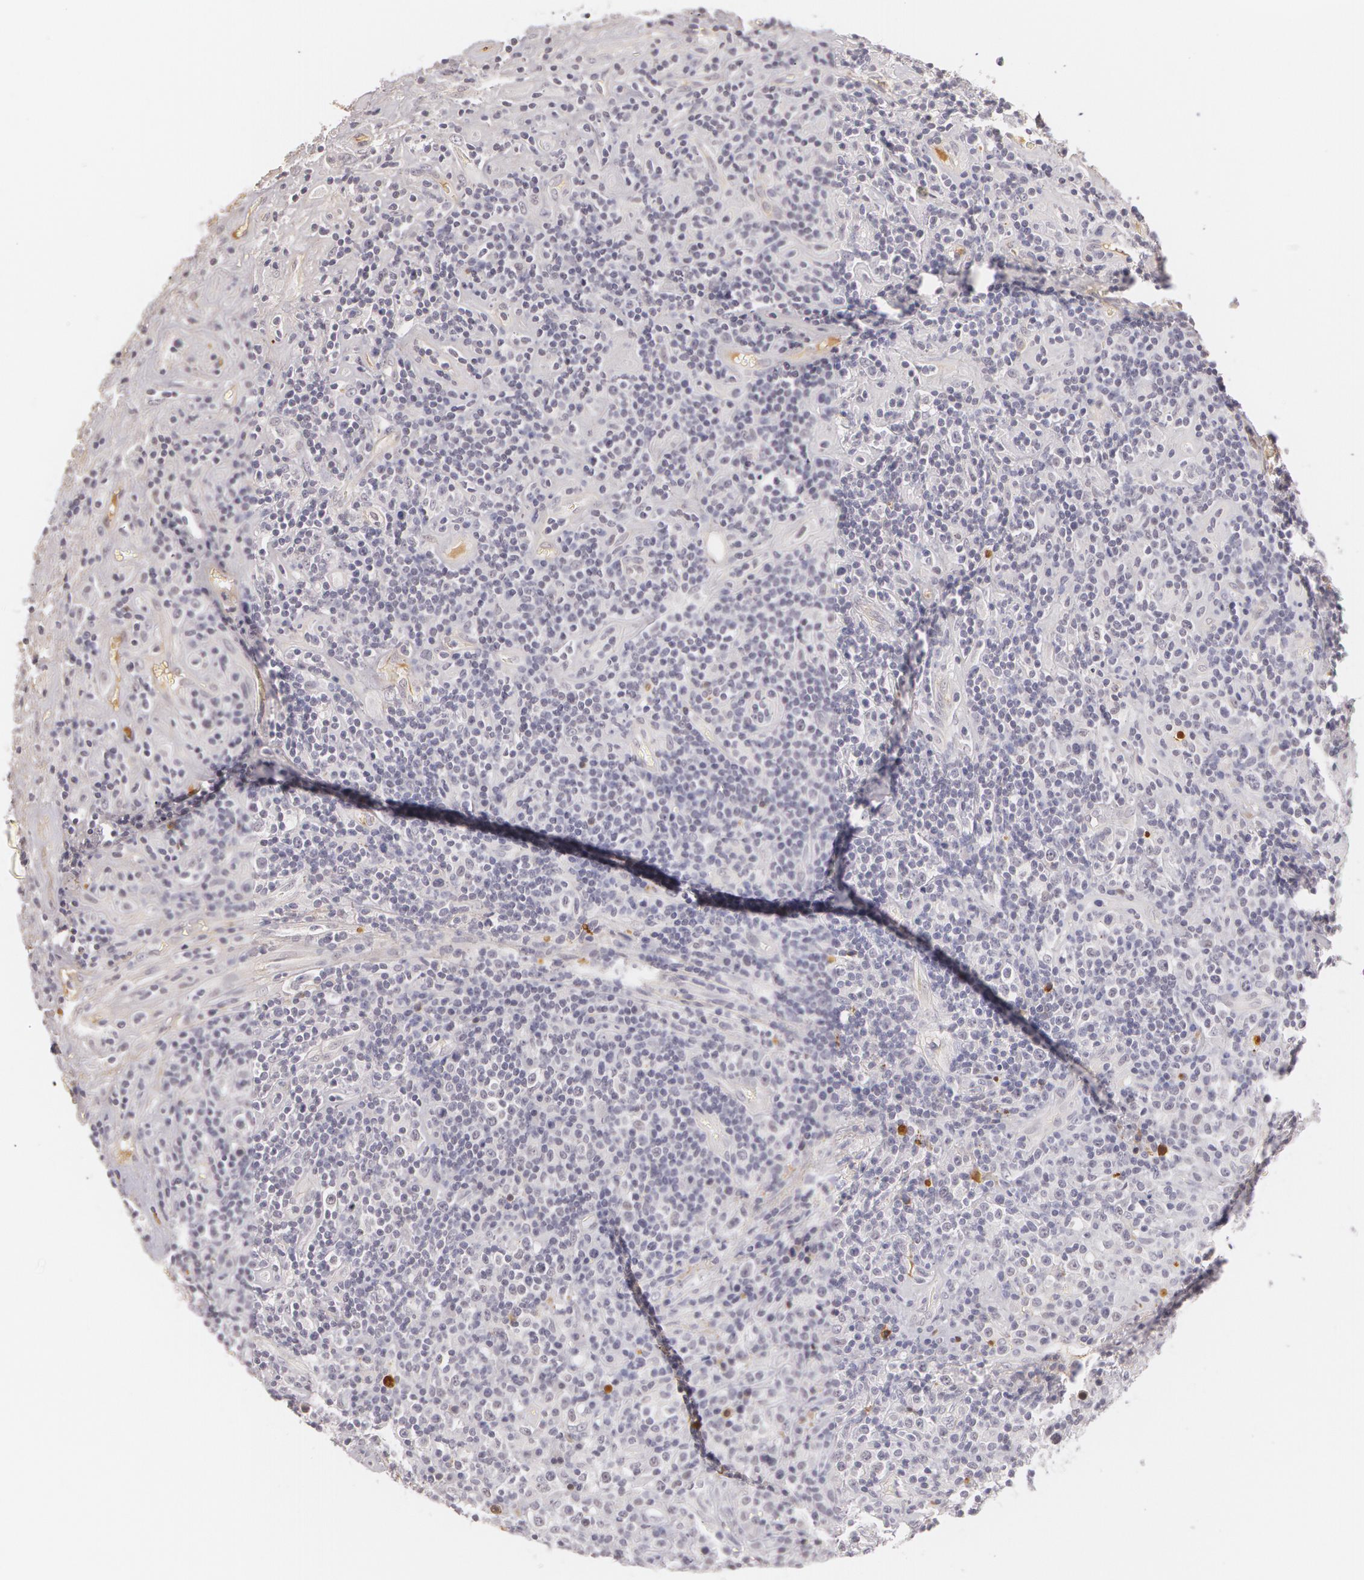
{"staining": {"intensity": "weak", "quantity": "25%-75%", "location": "nuclear"}, "tissue": "lymphoma", "cell_type": "Tumor cells", "image_type": "cancer", "snomed": [{"axis": "morphology", "description": "Hodgkin's disease, NOS"}, {"axis": "topography", "description": "Lymph node"}], "caption": "There is low levels of weak nuclear expression in tumor cells of Hodgkin's disease, as demonstrated by immunohistochemical staining (brown color).", "gene": "LBP", "patient": {"sex": "male", "age": 46}}